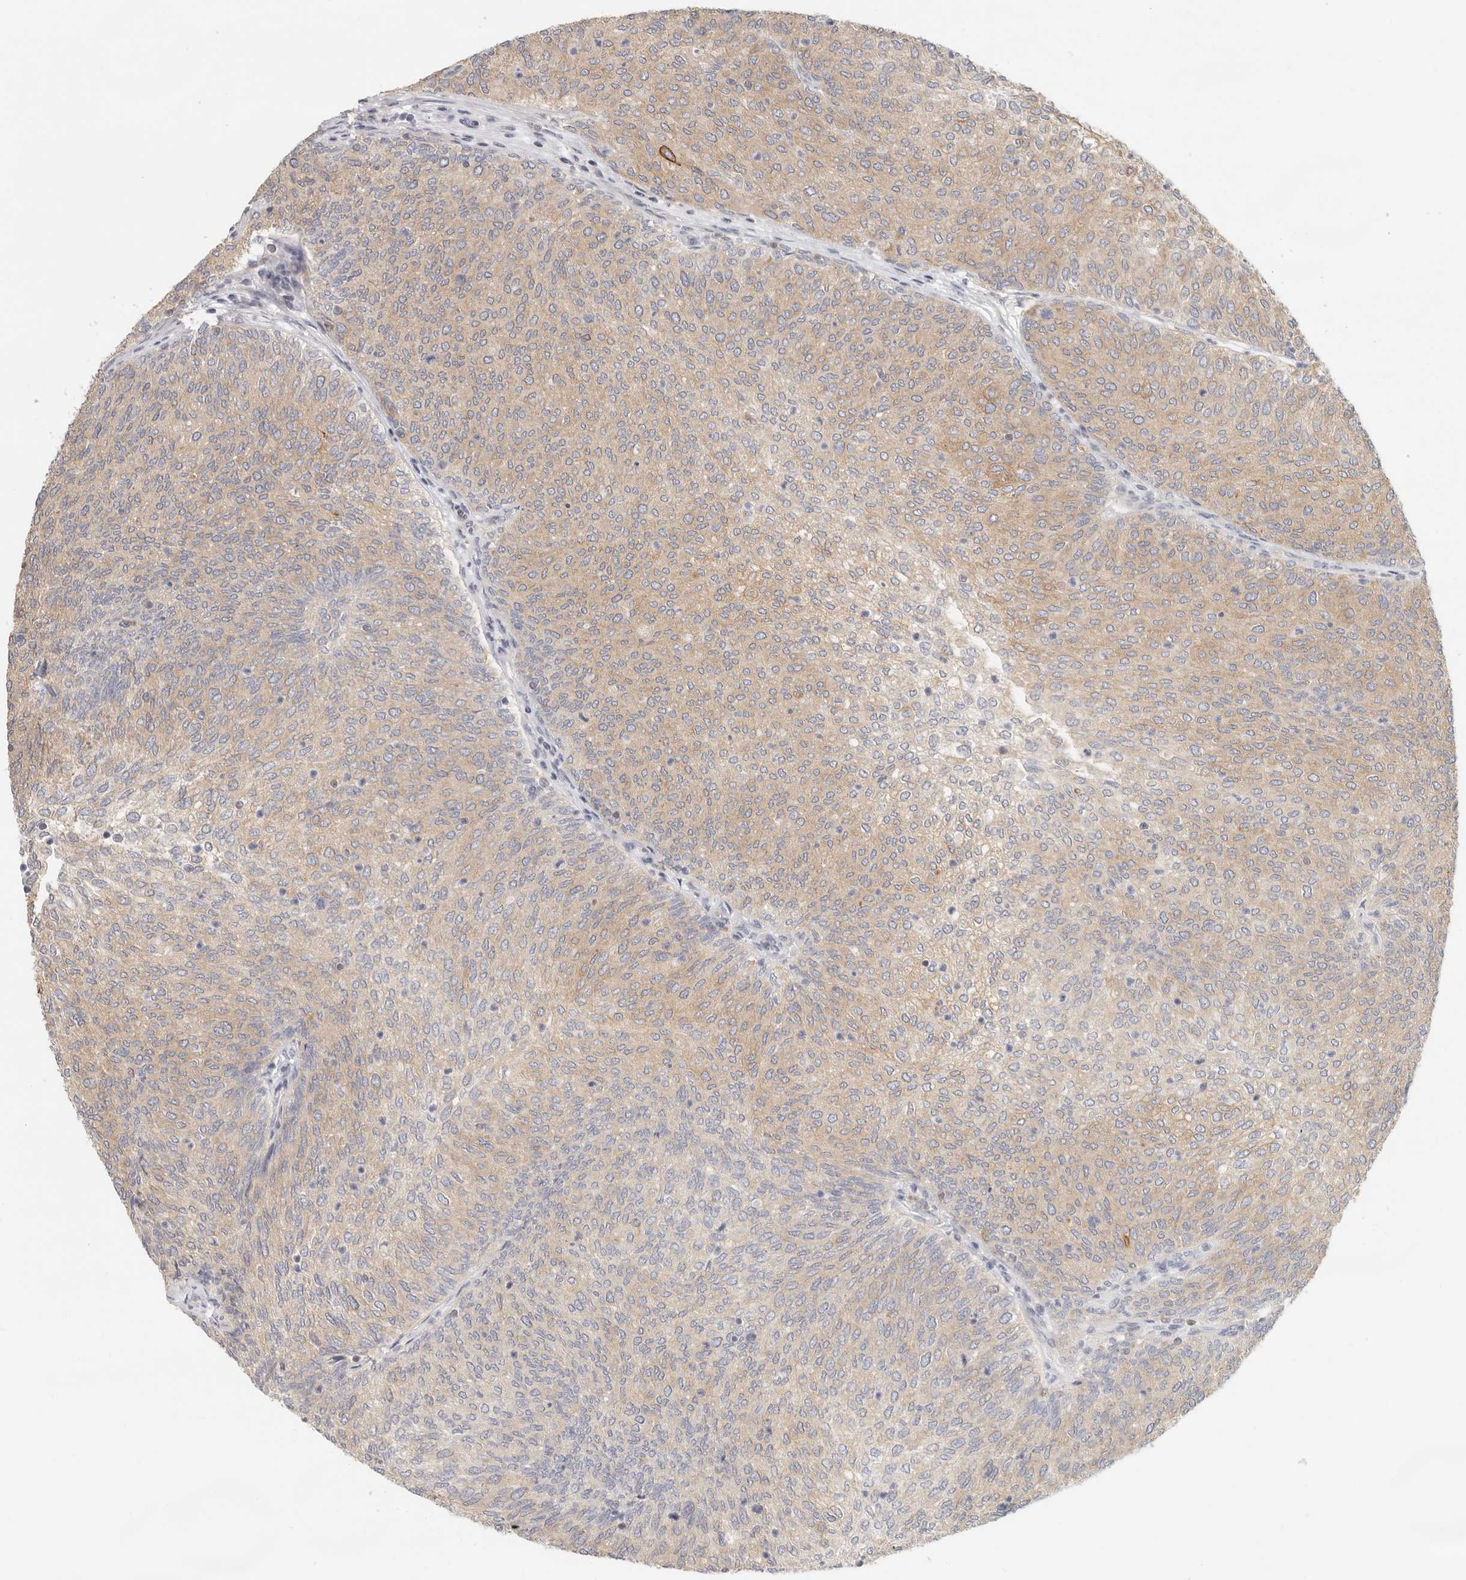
{"staining": {"intensity": "moderate", "quantity": "25%-75%", "location": "cytoplasmic/membranous"}, "tissue": "urothelial cancer", "cell_type": "Tumor cells", "image_type": "cancer", "snomed": [{"axis": "morphology", "description": "Urothelial carcinoma, Low grade"}, {"axis": "topography", "description": "Urinary bladder"}], "caption": "IHC photomicrograph of neoplastic tissue: human urothelial carcinoma (low-grade) stained using immunohistochemistry (IHC) shows medium levels of moderate protein expression localized specifically in the cytoplasmic/membranous of tumor cells, appearing as a cytoplasmic/membranous brown color.", "gene": "ANXA9", "patient": {"sex": "female", "age": 79}}